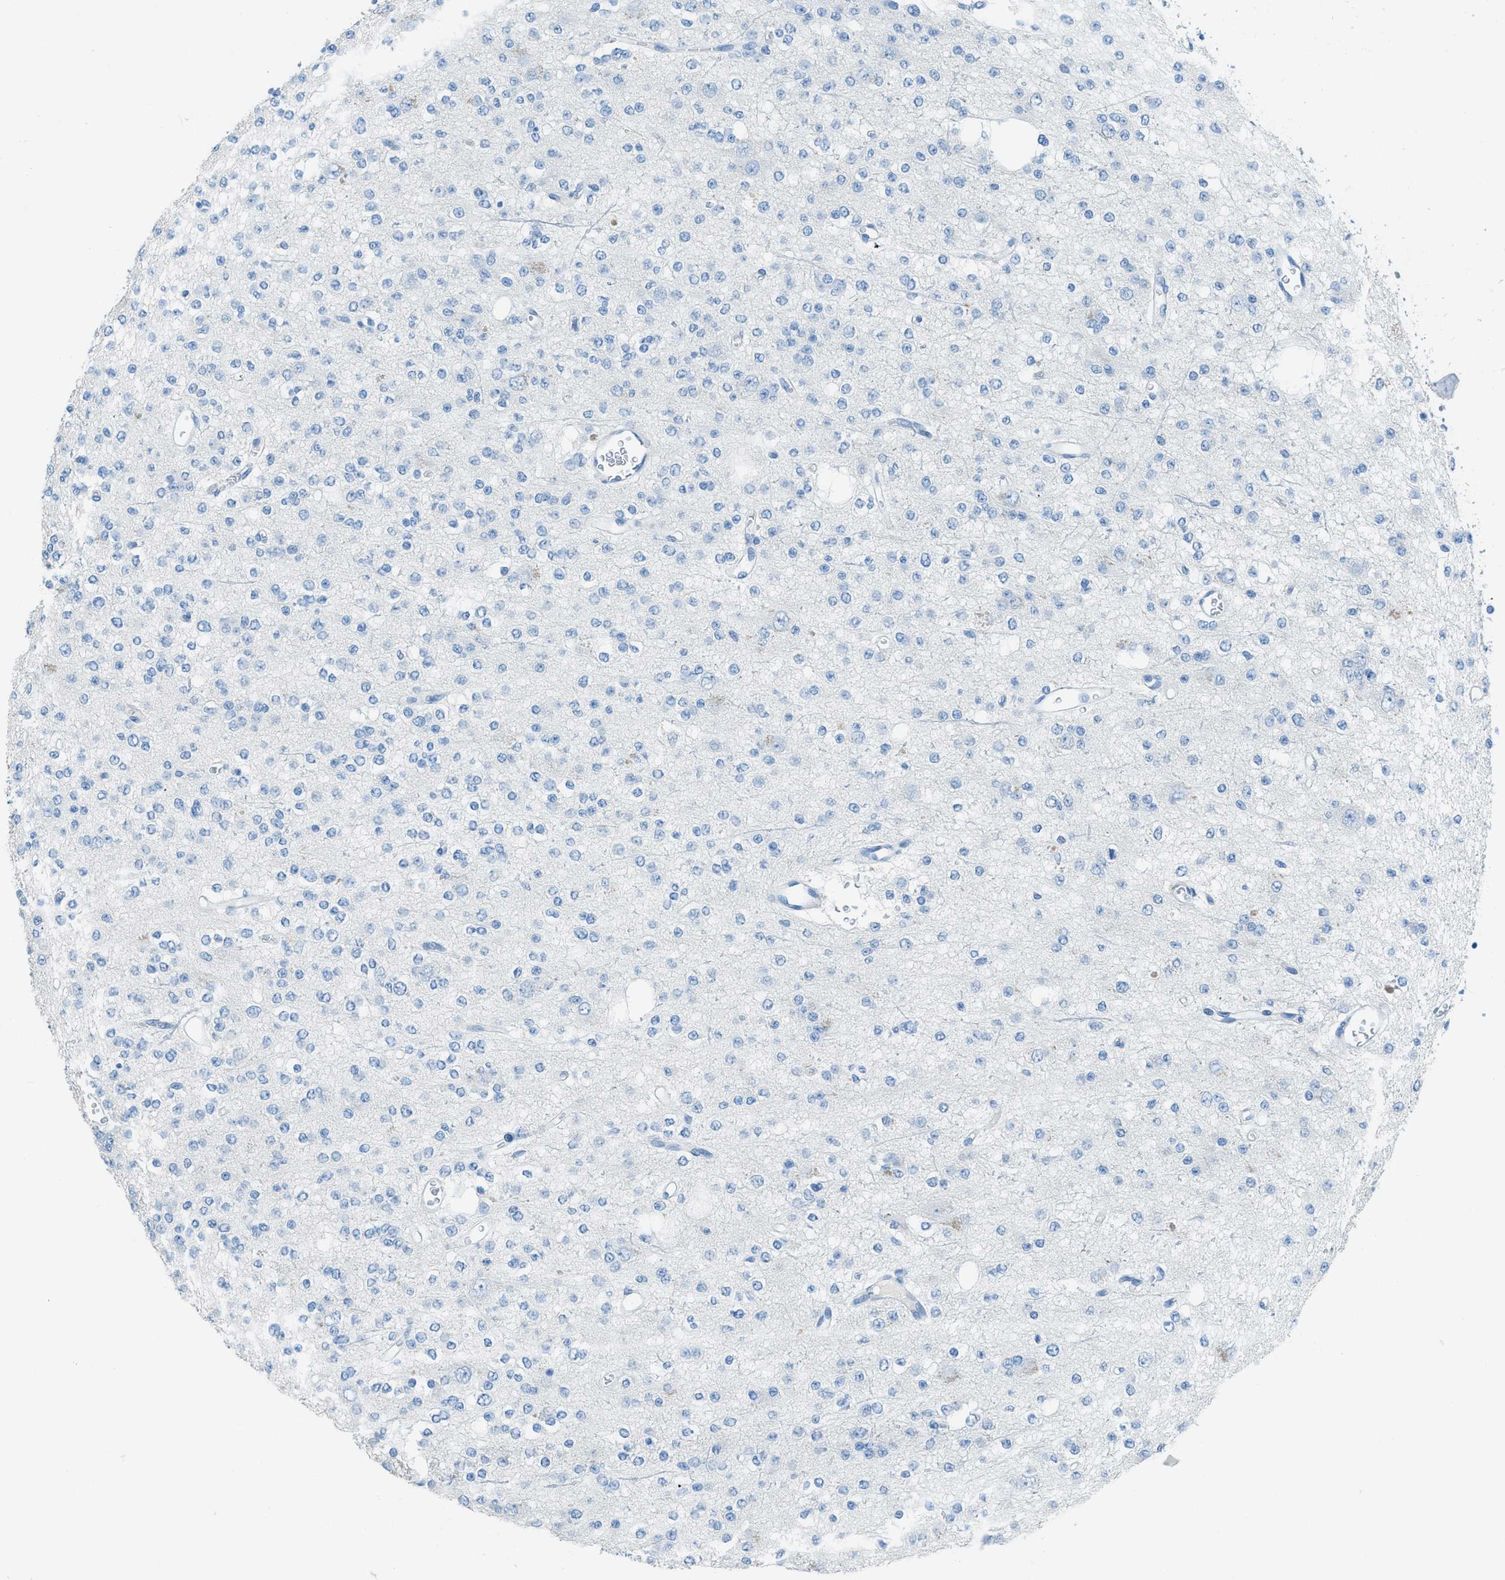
{"staining": {"intensity": "negative", "quantity": "none", "location": "none"}, "tissue": "glioma", "cell_type": "Tumor cells", "image_type": "cancer", "snomed": [{"axis": "morphology", "description": "Glioma, malignant, Low grade"}, {"axis": "topography", "description": "Brain"}], "caption": "Tumor cells show no significant expression in glioma. (DAB IHC visualized using brightfield microscopy, high magnification).", "gene": "ACAN", "patient": {"sex": "male", "age": 38}}